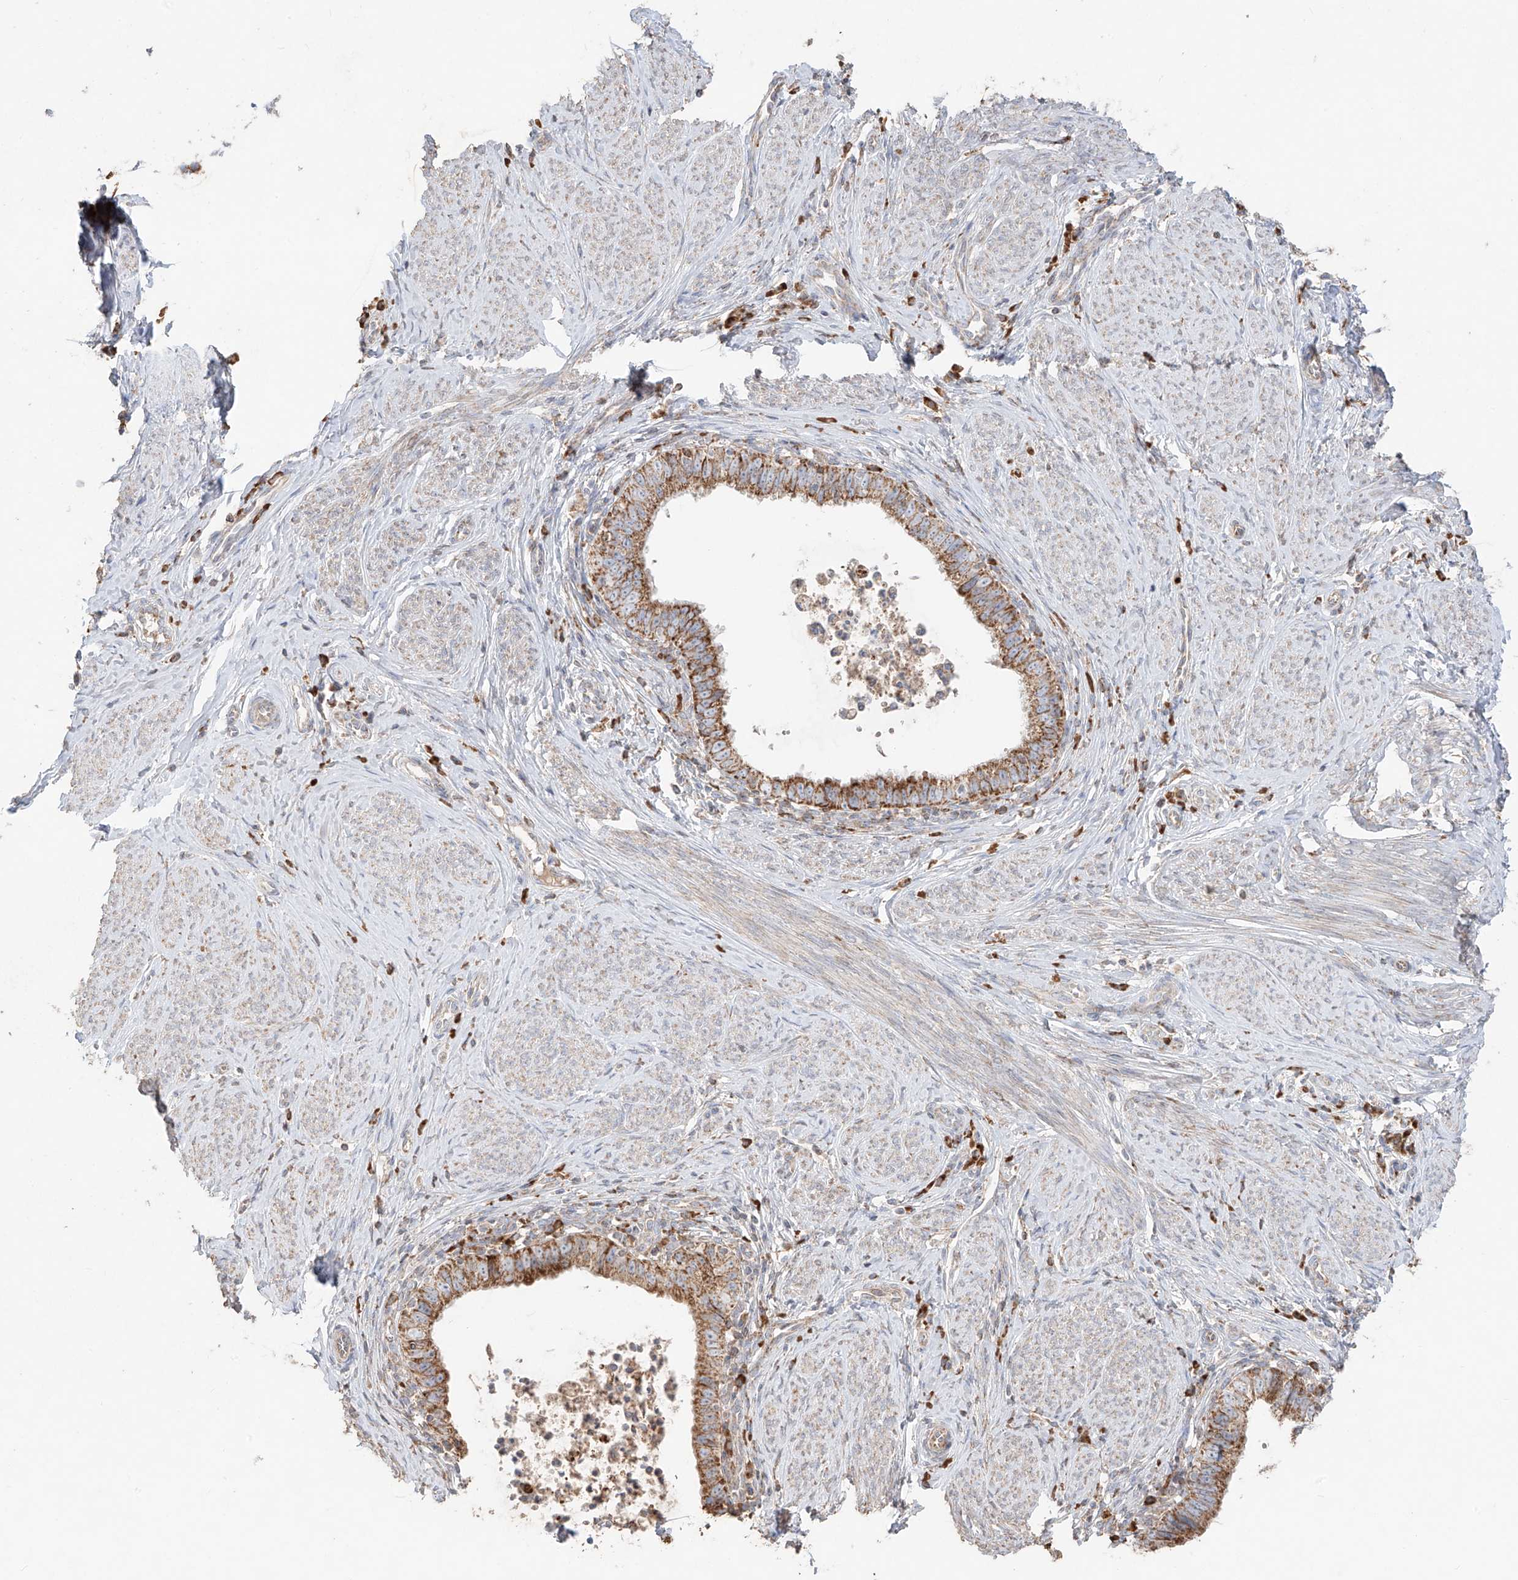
{"staining": {"intensity": "moderate", "quantity": ">75%", "location": "cytoplasmic/membranous"}, "tissue": "cervical cancer", "cell_type": "Tumor cells", "image_type": "cancer", "snomed": [{"axis": "morphology", "description": "Adenocarcinoma, NOS"}, {"axis": "topography", "description": "Cervix"}], "caption": "Immunohistochemical staining of human adenocarcinoma (cervical) exhibits medium levels of moderate cytoplasmic/membranous protein staining in about >75% of tumor cells.", "gene": "COLGALT2", "patient": {"sex": "female", "age": 36}}